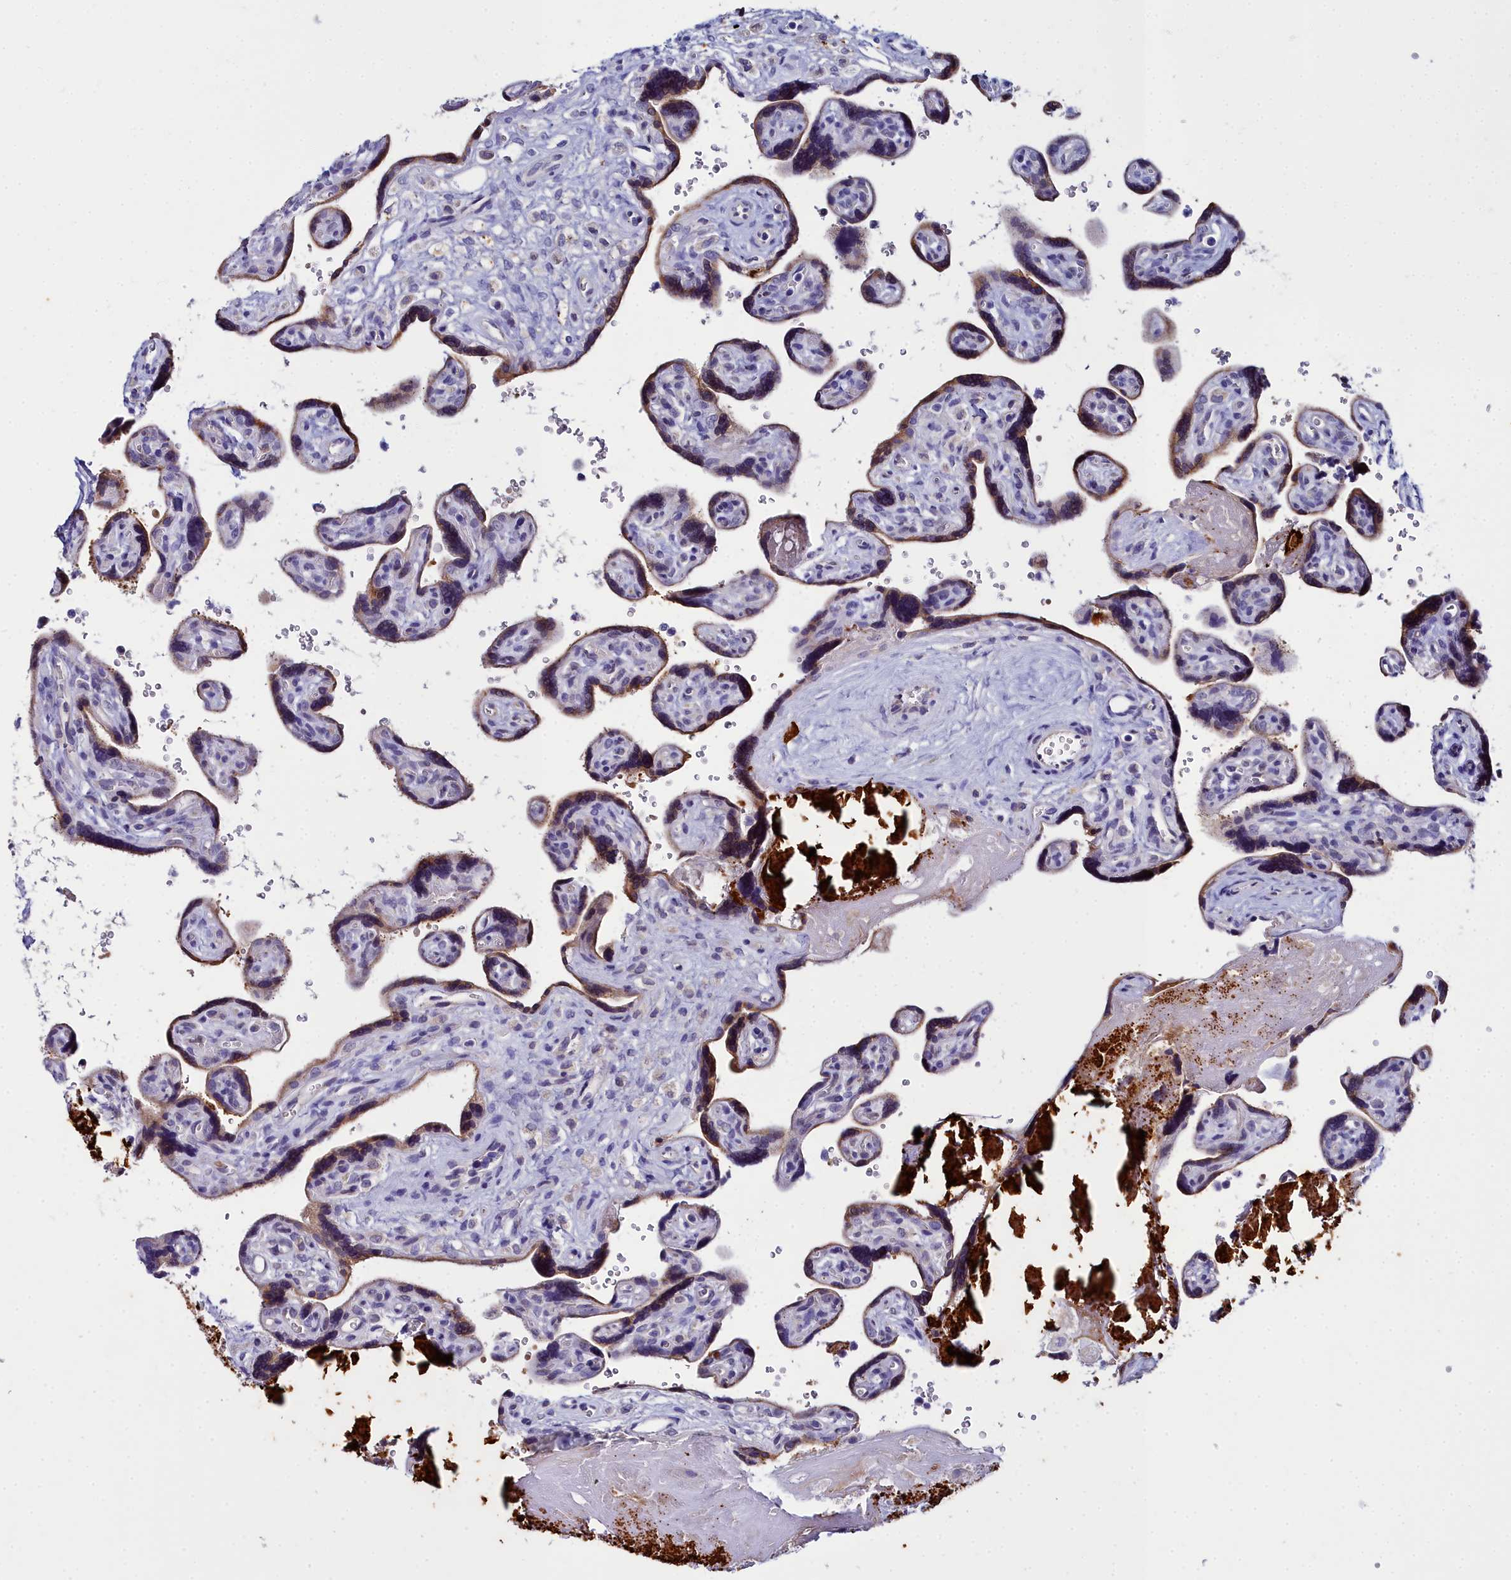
{"staining": {"intensity": "negative", "quantity": "none", "location": "none"}, "tissue": "placenta", "cell_type": "Decidual cells", "image_type": "normal", "snomed": [{"axis": "morphology", "description": "Normal tissue, NOS"}, {"axis": "topography", "description": "Placenta"}], "caption": "High magnification brightfield microscopy of benign placenta stained with DAB (brown) and counterstained with hematoxylin (blue): decidual cells show no significant expression.", "gene": "ELAPOR2", "patient": {"sex": "female", "age": 39}}